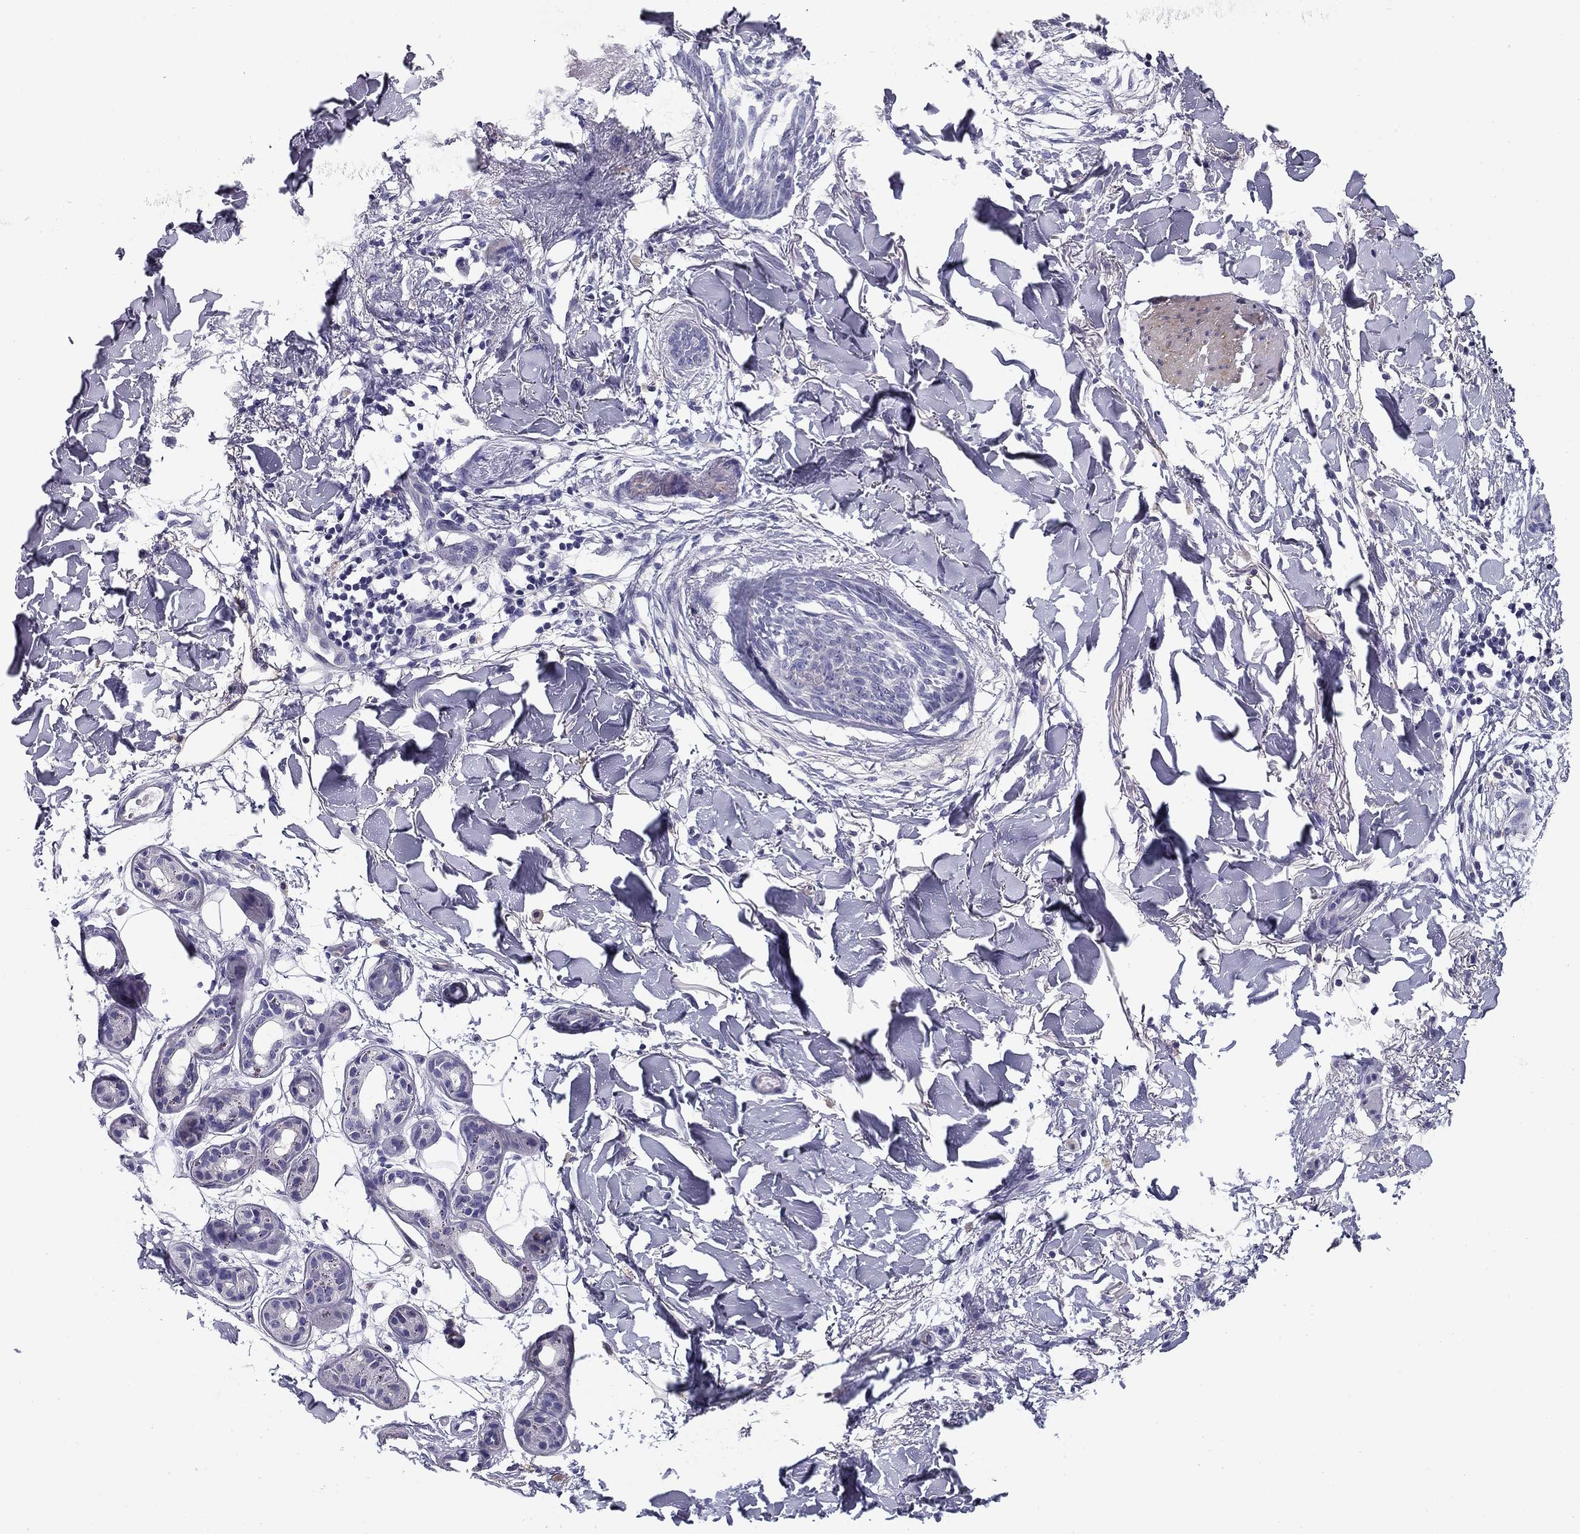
{"staining": {"intensity": "negative", "quantity": "none", "location": "none"}, "tissue": "skin cancer", "cell_type": "Tumor cells", "image_type": "cancer", "snomed": [{"axis": "morphology", "description": "Normal tissue, NOS"}, {"axis": "morphology", "description": "Basal cell carcinoma"}, {"axis": "topography", "description": "Skin"}], "caption": "Immunohistochemistry image of human skin basal cell carcinoma stained for a protein (brown), which demonstrates no expression in tumor cells.", "gene": "FLNC", "patient": {"sex": "male", "age": 84}}